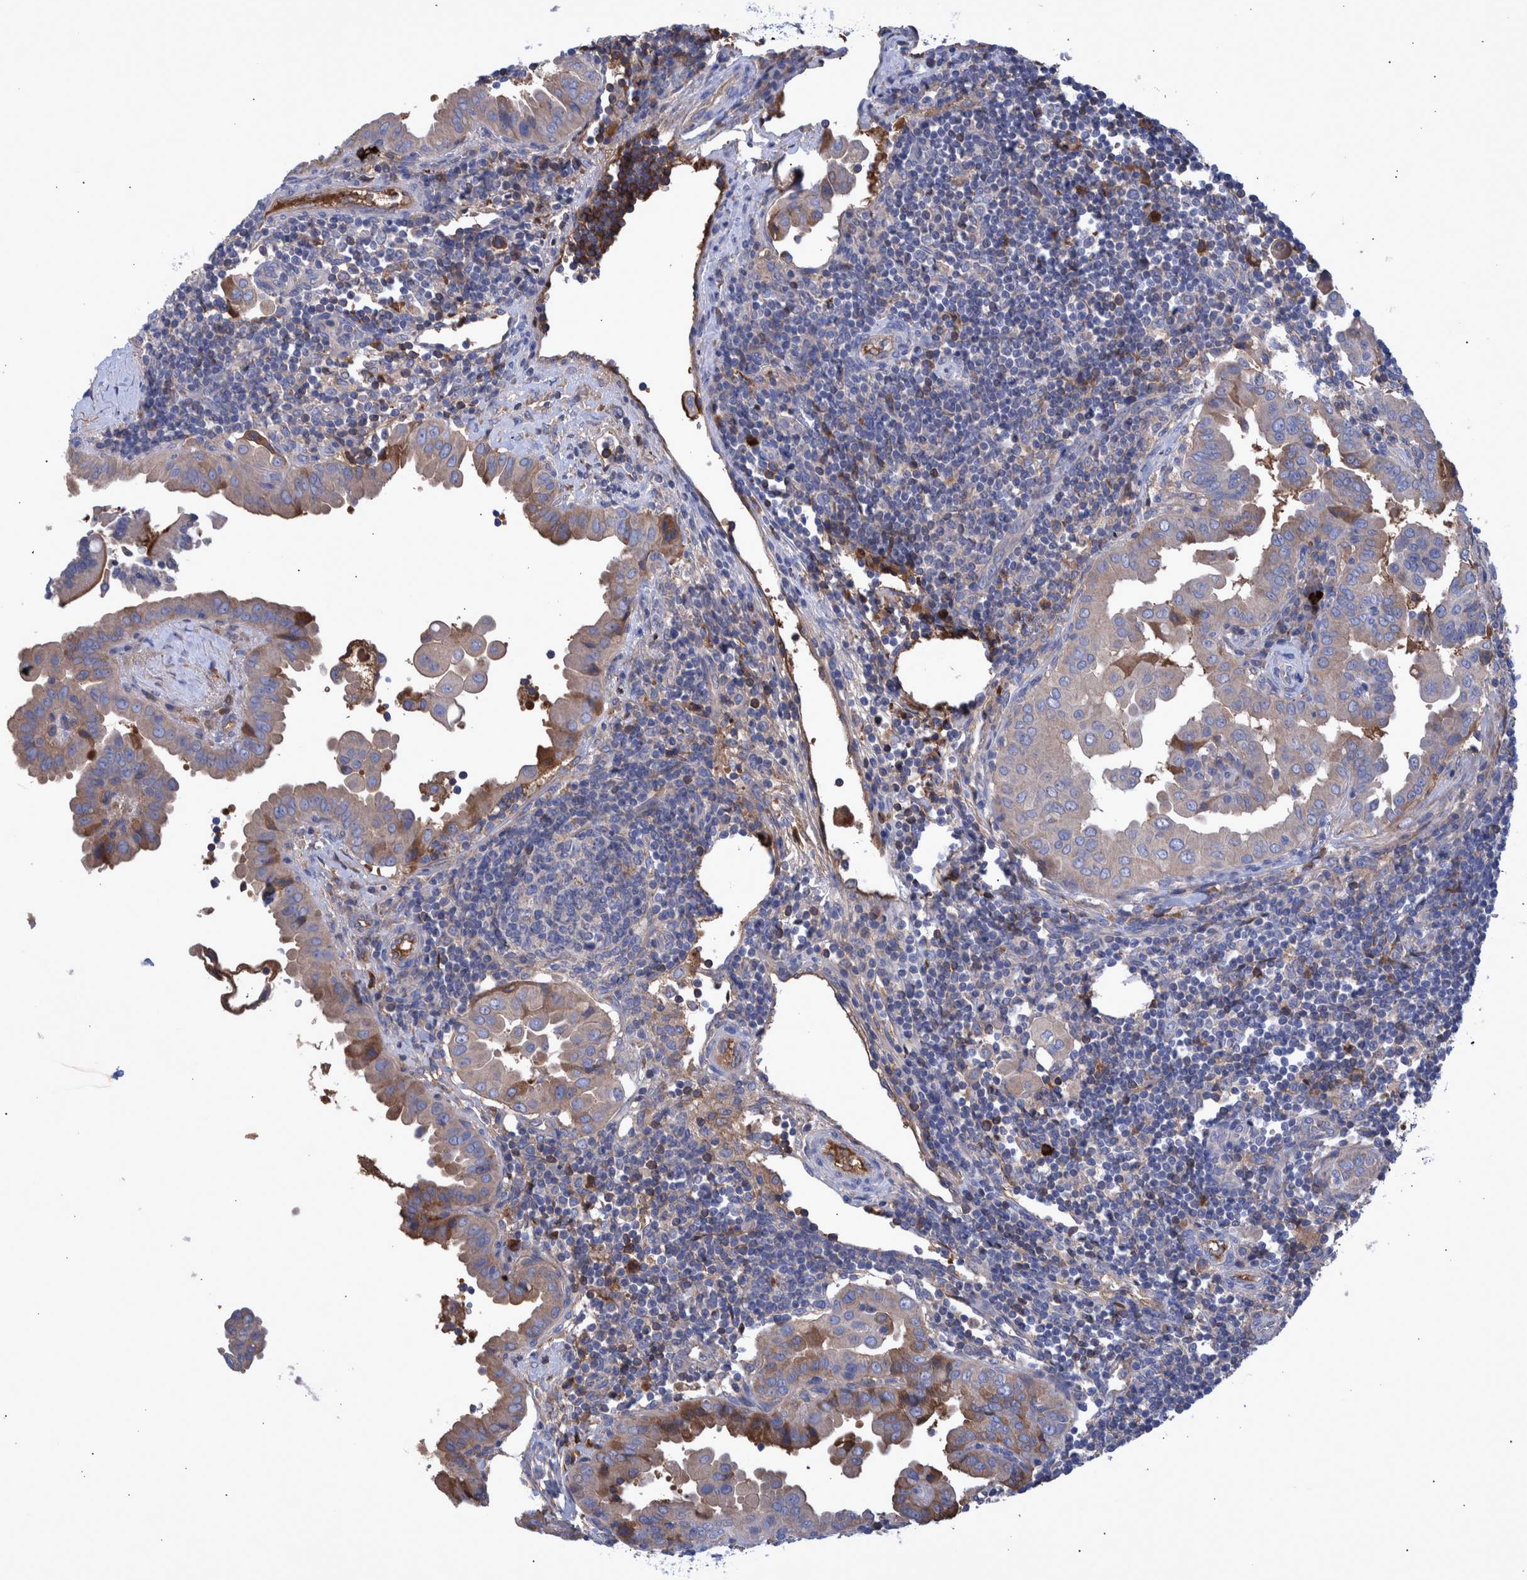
{"staining": {"intensity": "moderate", "quantity": "25%-75%", "location": "cytoplasmic/membranous"}, "tissue": "thyroid cancer", "cell_type": "Tumor cells", "image_type": "cancer", "snomed": [{"axis": "morphology", "description": "Papillary adenocarcinoma, NOS"}, {"axis": "topography", "description": "Thyroid gland"}], "caption": "DAB (3,3'-diaminobenzidine) immunohistochemical staining of human papillary adenocarcinoma (thyroid) displays moderate cytoplasmic/membranous protein staining in approximately 25%-75% of tumor cells.", "gene": "DLL4", "patient": {"sex": "male", "age": 33}}